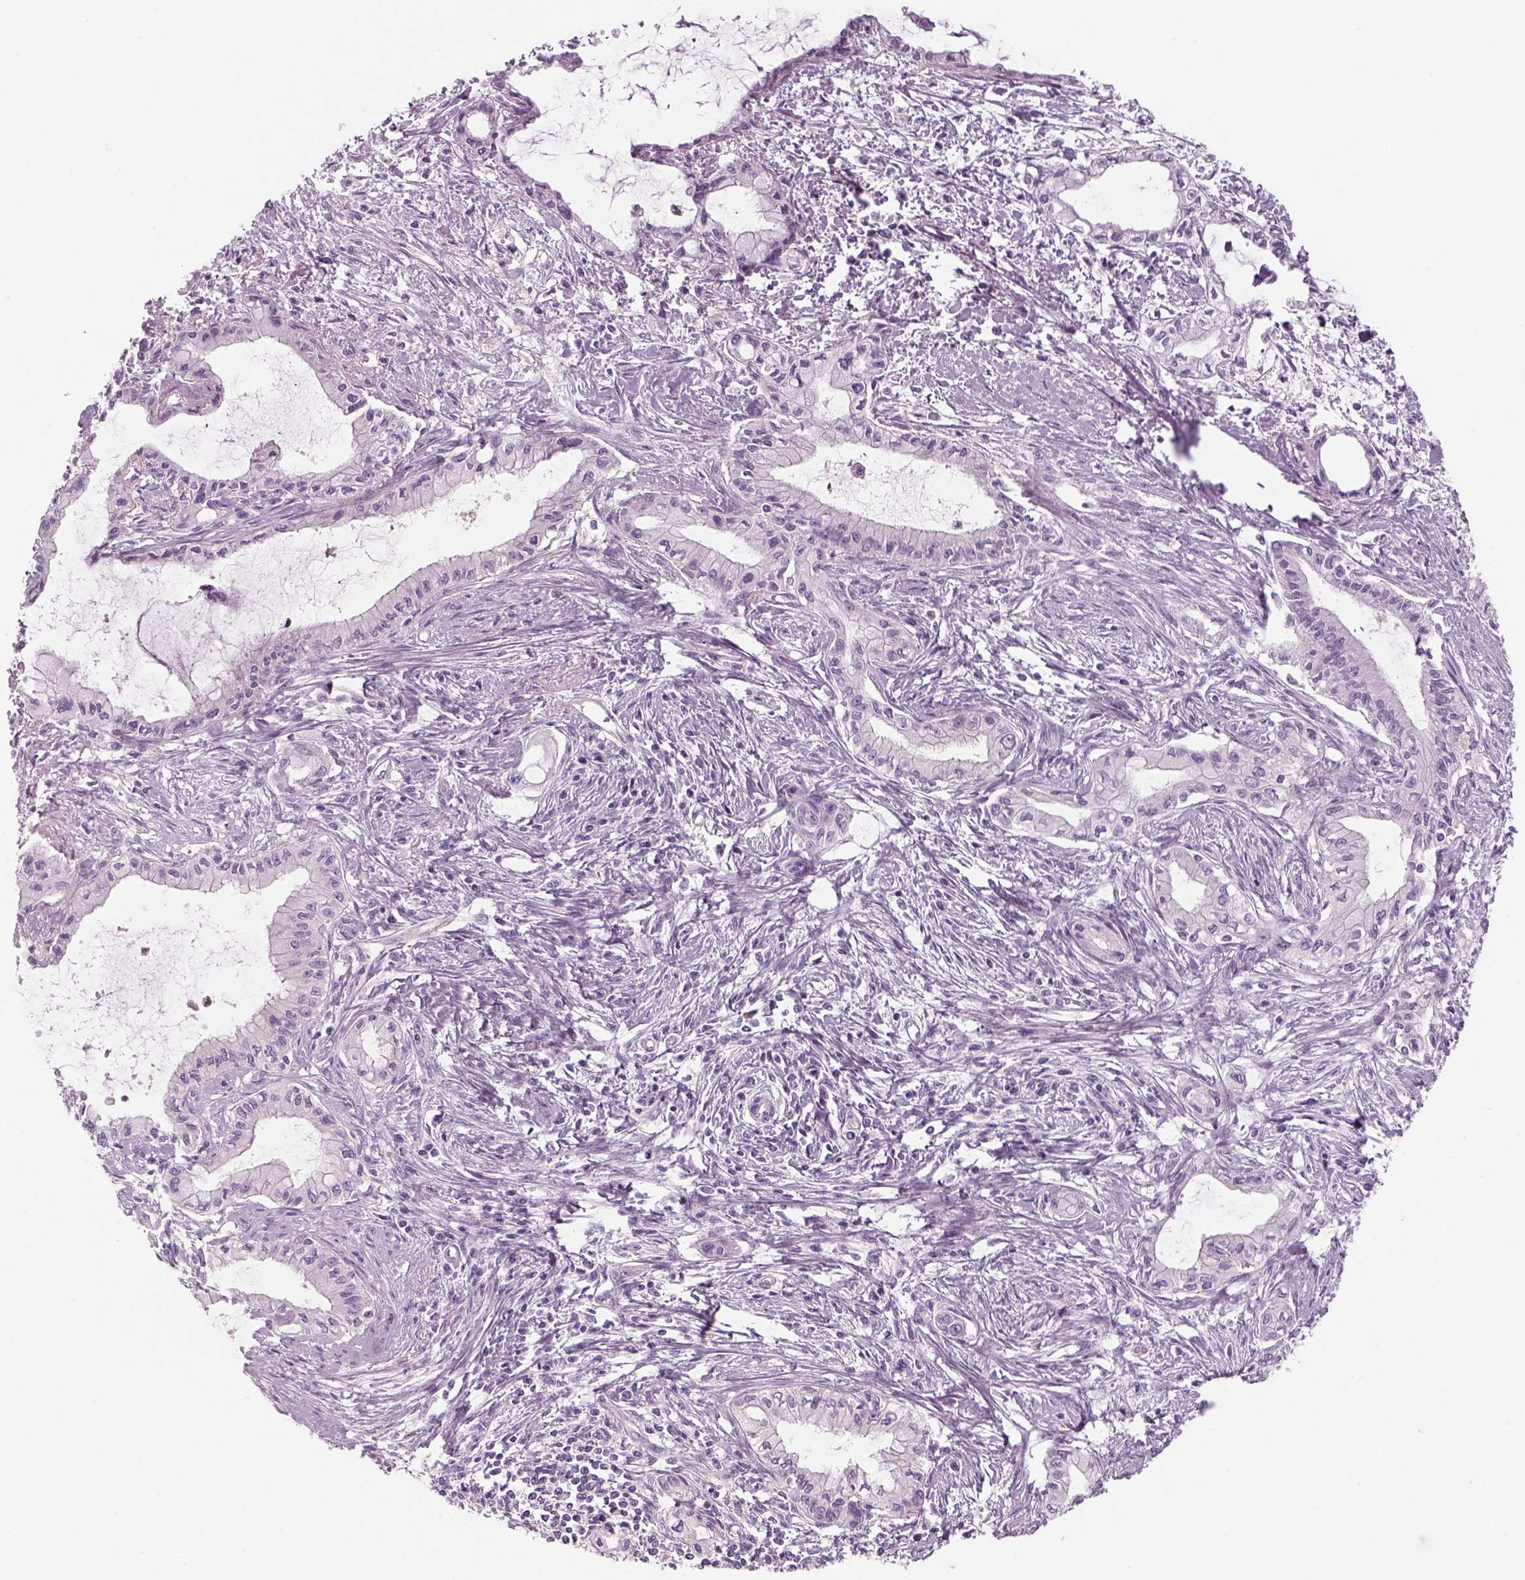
{"staining": {"intensity": "negative", "quantity": "none", "location": "none"}, "tissue": "pancreatic cancer", "cell_type": "Tumor cells", "image_type": "cancer", "snomed": [{"axis": "morphology", "description": "Adenocarcinoma, NOS"}, {"axis": "topography", "description": "Pancreas"}], "caption": "Immunohistochemistry of pancreatic cancer reveals no positivity in tumor cells. (Brightfield microscopy of DAB (3,3'-diaminobenzidine) immunohistochemistry (IHC) at high magnification).", "gene": "SLC1A7", "patient": {"sex": "male", "age": 48}}